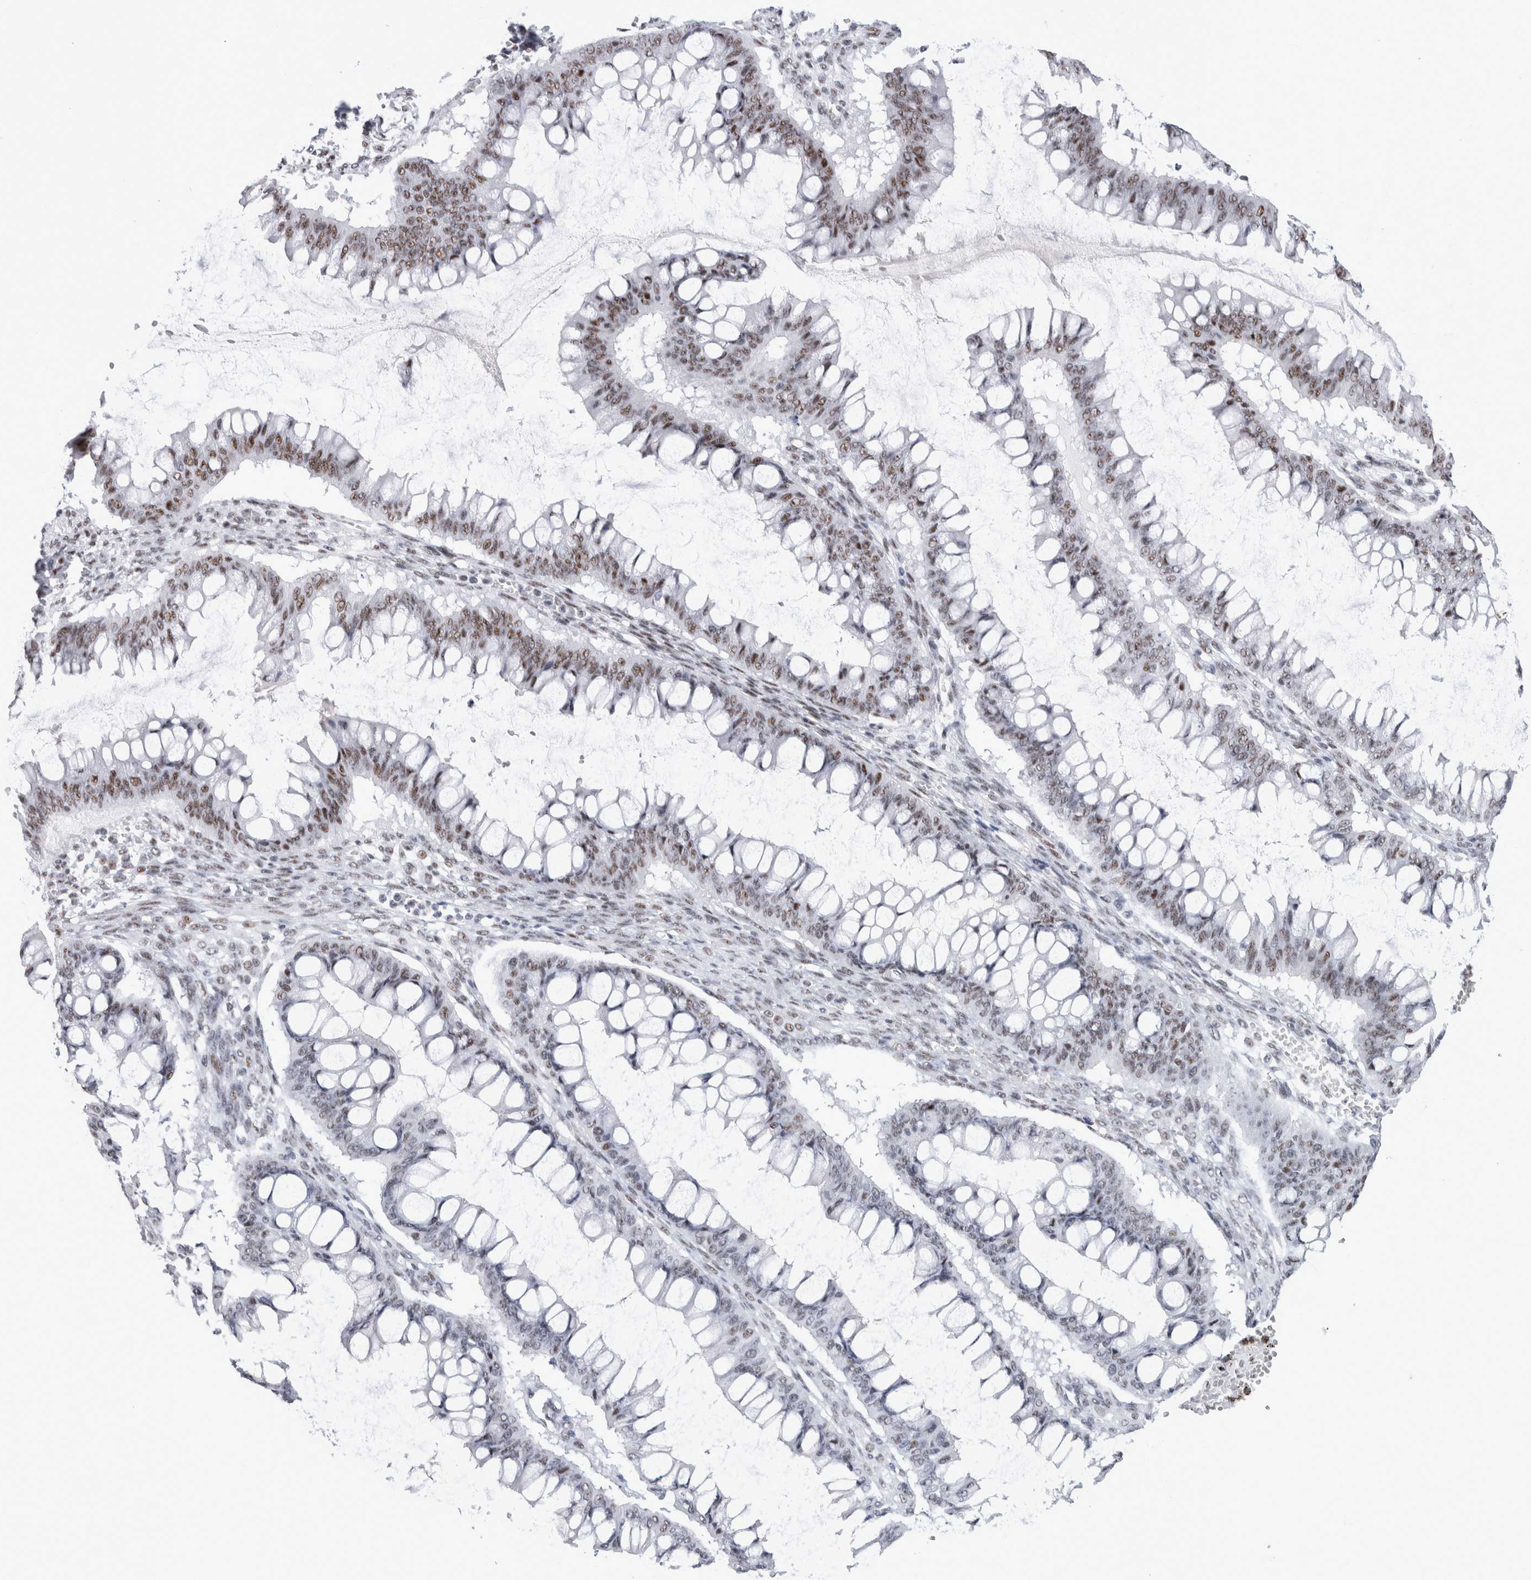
{"staining": {"intensity": "moderate", "quantity": ">75%", "location": "nuclear"}, "tissue": "ovarian cancer", "cell_type": "Tumor cells", "image_type": "cancer", "snomed": [{"axis": "morphology", "description": "Cystadenocarcinoma, mucinous, NOS"}, {"axis": "topography", "description": "Ovary"}], "caption": "Immunohistochemistry (IHC) (DAB) staining of human mucinous cystadenocarcinoma (ovarian) shows moderate nuclear protein staining in about >75% of tumor cells.", "gene": "RBM6", "patient": {"sex": "female", "age": 73}}